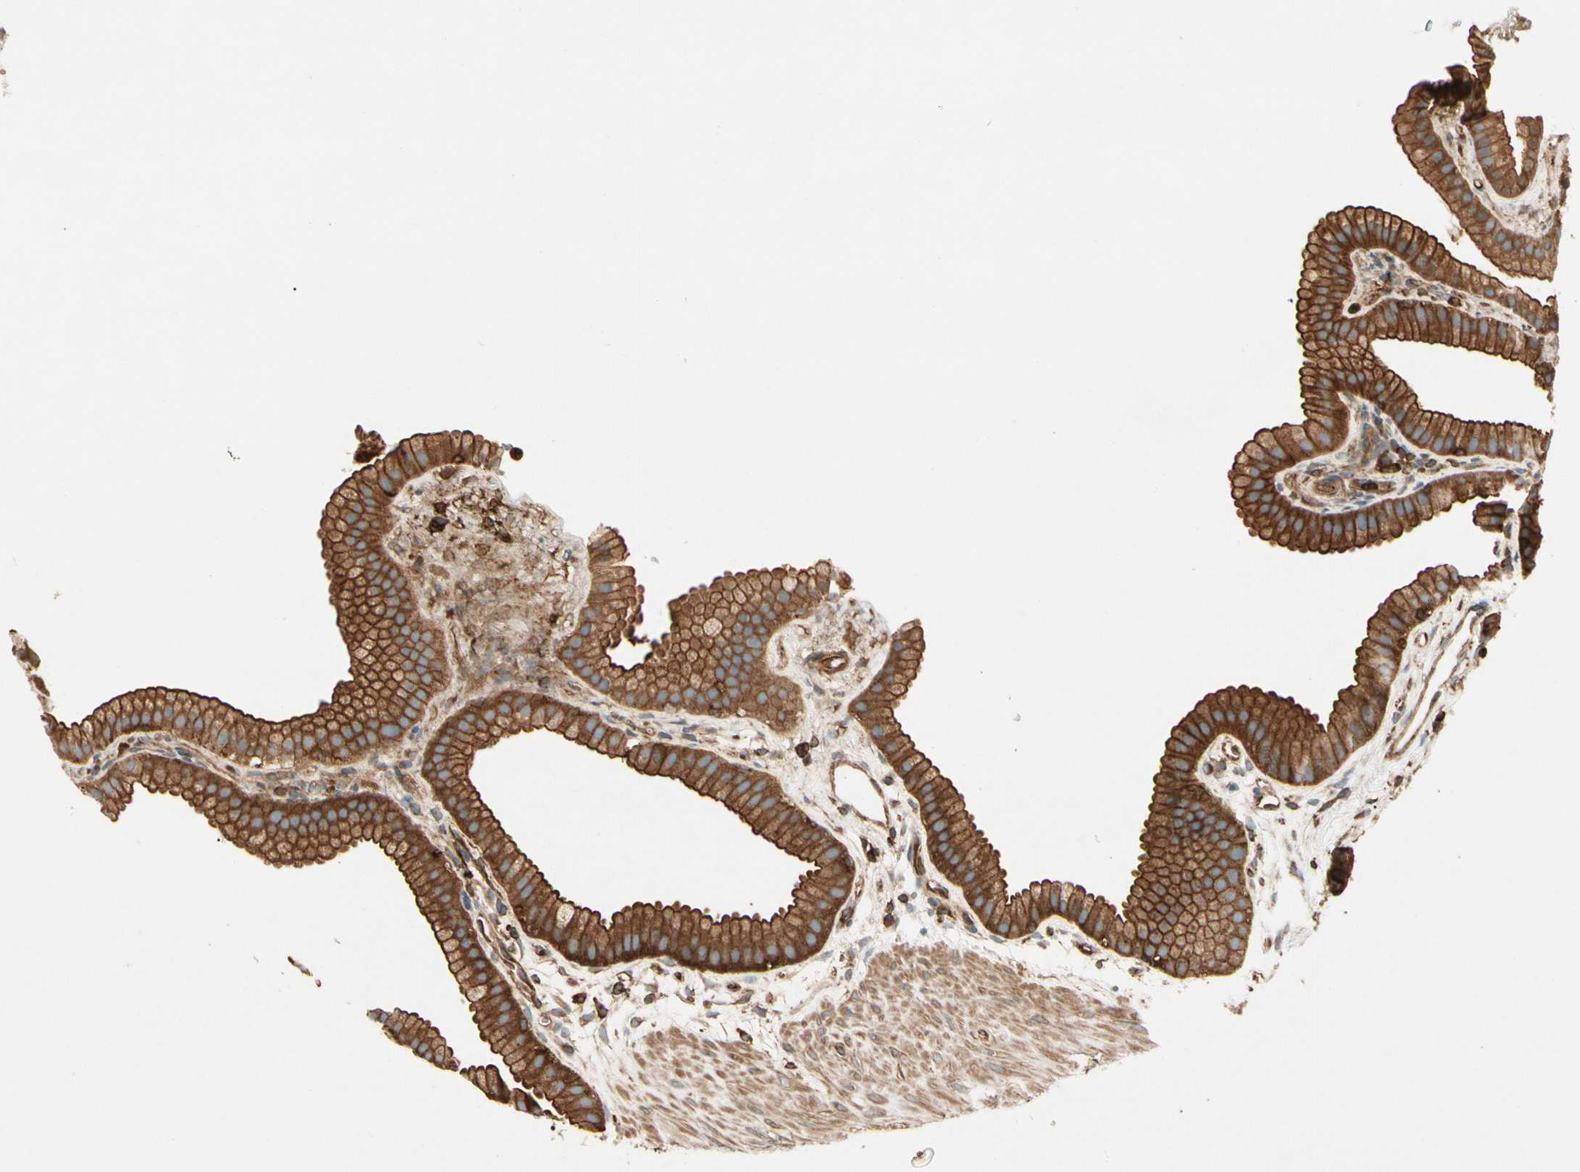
{"staining": {"intensity": "strong", "quantity": ">75%", "location": "cytoplasmic/membranous"}, "tissue": "gallbladder", "cell_type": "Glandular cells", "image_type": "normal", "snomed": [{"axis": "morphology", "description": "Normal tissue, NOS"}, {"axis": "topography", "description": "Gallbladder"}], "caption": "Immunohistochemistry (DAB) staining of benign human gallbladder exhibits strong cytoplasmic/membranous protein staining in approximately >75% of glandular cells.", "gene": "ARPC2", "patient": {"sex": "female", "age": 64}}